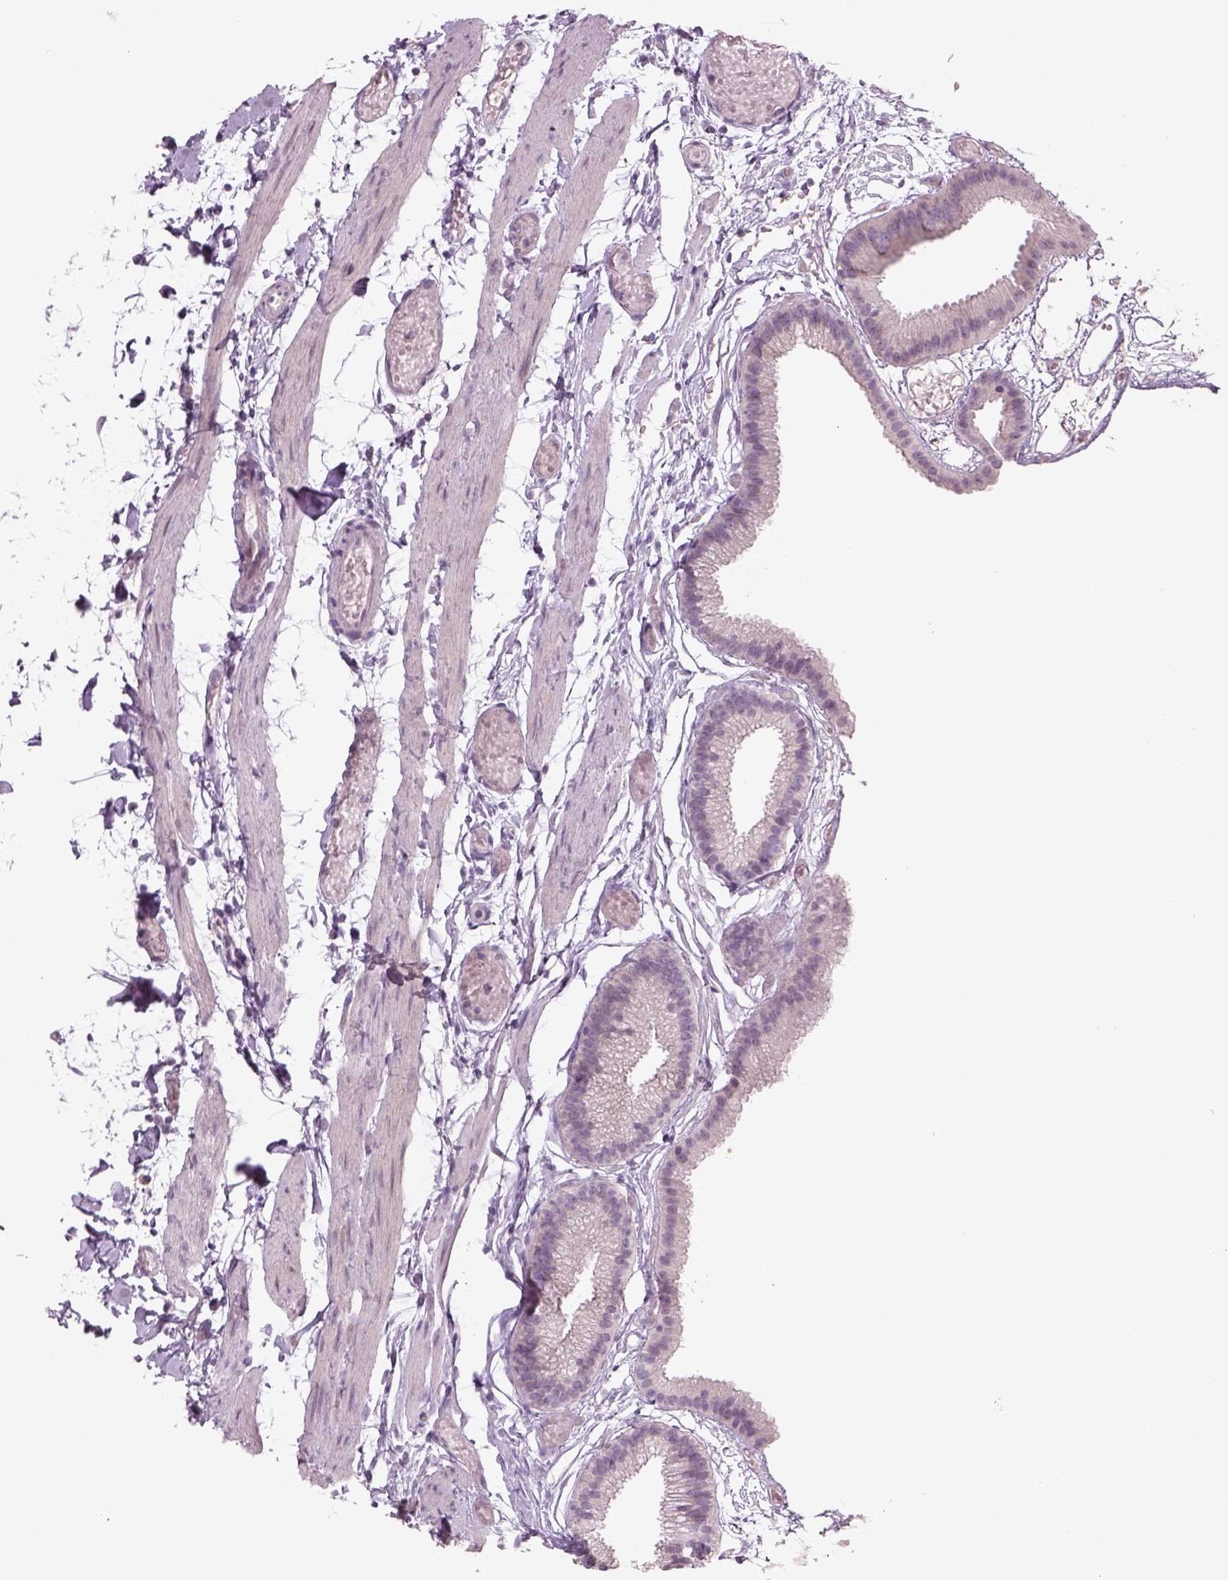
{"staining": {"intensity": "negative", "quantity": "none", "location": "none"}, "tissue": "gallbladder", "cell_type": "Glandular cells", "image_type": "normal", "snomed": [{"axis": "morphology", "description": "Normal tissue, NOS"}, {"axis": "topography", "description": "Gallbladder"}], "caption": "Photomicrograph shows no significant protein staining in glandular cells of normal gallbladder. The staining is performed using DAB brown chromogen with nuclei counter-stained in using hematoxylin.", "gene": "PENK", "patient": {"sex": "female", "age": 45}}